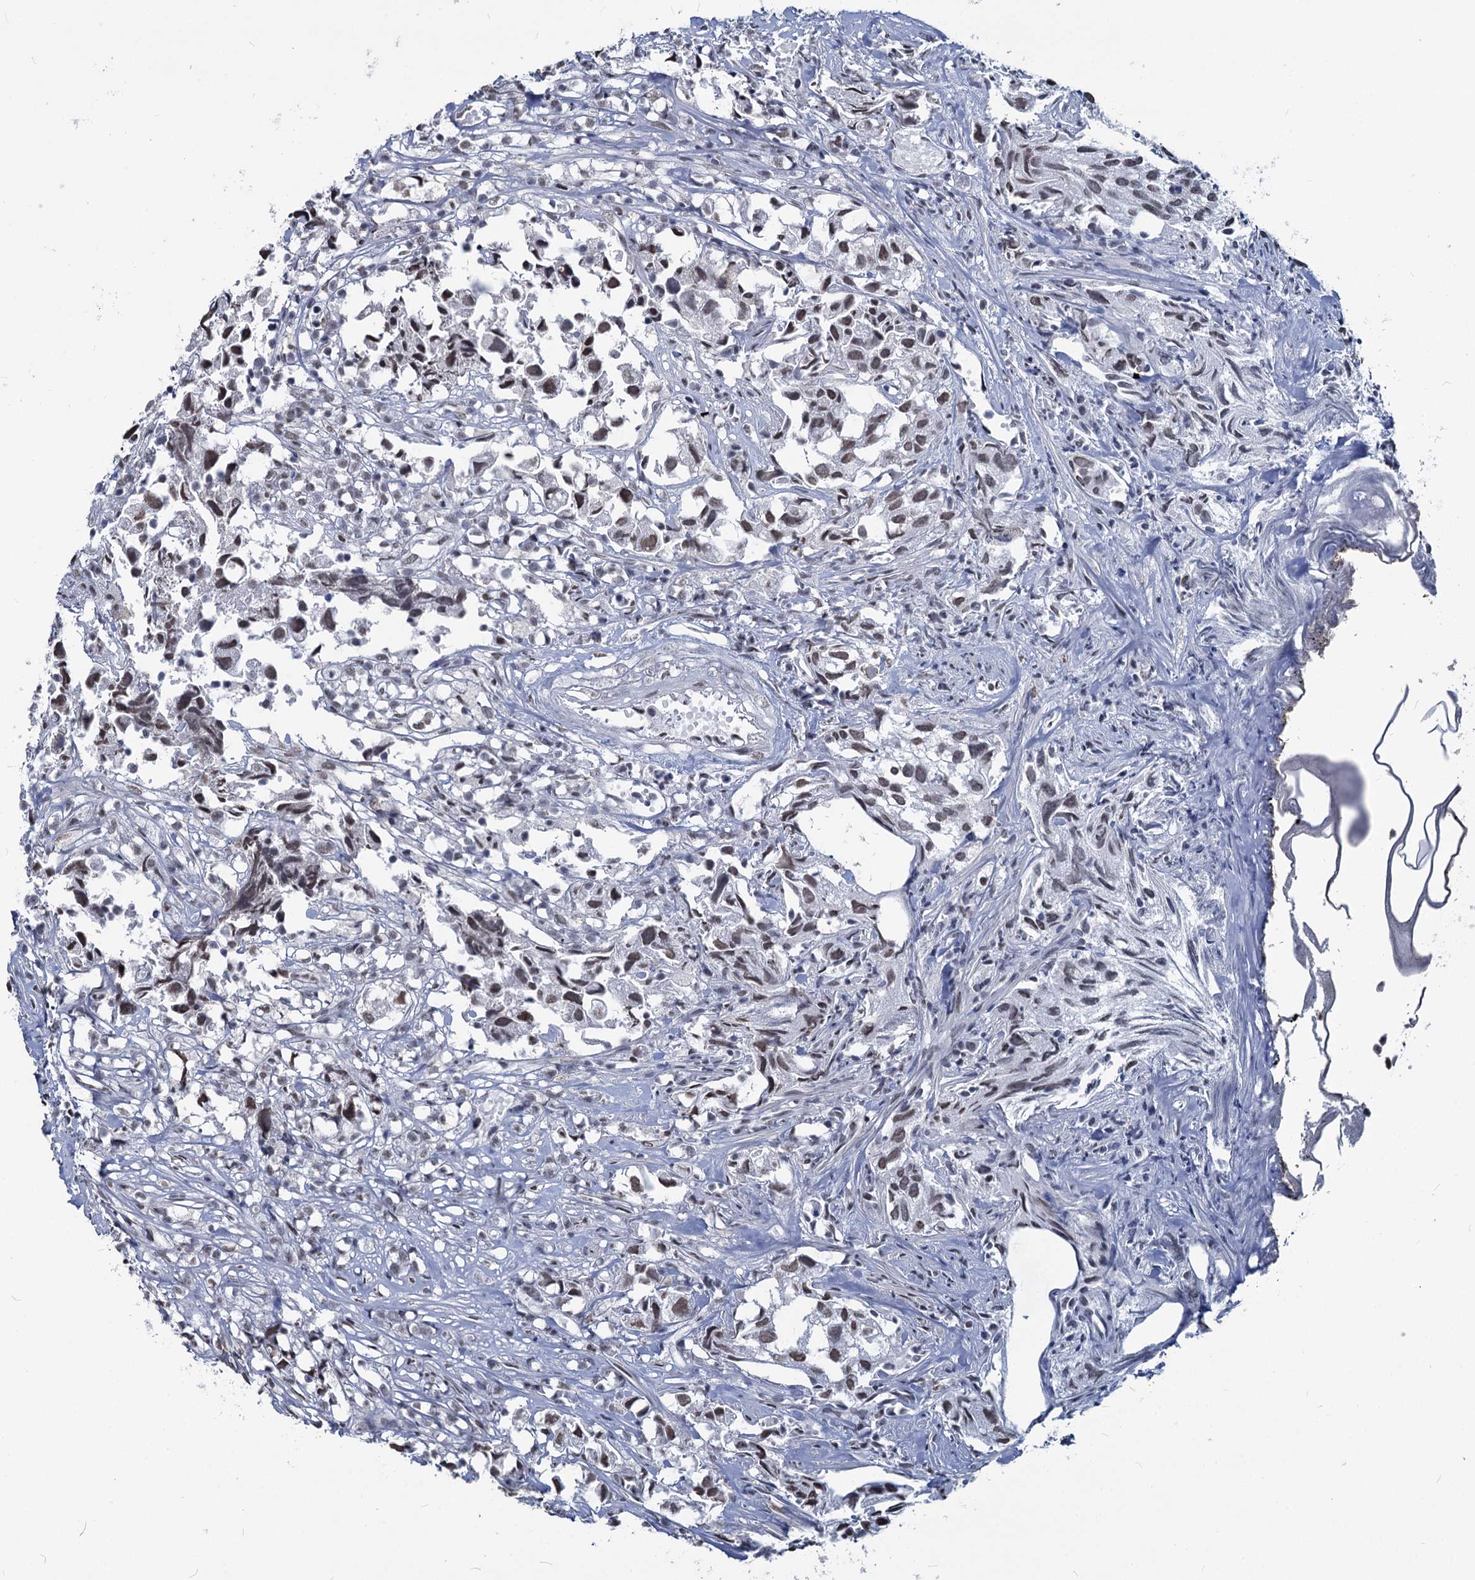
{"staining": {"intensity": "moderate", "quantity": ">75%", "location": "nuclear"}, "tissue": "urothelial cancer", "cell_type": "Tumor cells", "image_type": "cancer", "snomed": [{"axis": "morphology", "description": "Urothelial carcinoma, High grade"}, {"axis": "topography", "description": "Urinary bladder"}], "caption": "Urothelial cancer stained for a protein shows moderate nuclear positivity in tumor cells. (DAB IHC with brightfield microscopy, high magnification).", "gene": "PARPBP", "patient": {"sex": "female", "age": 75}}